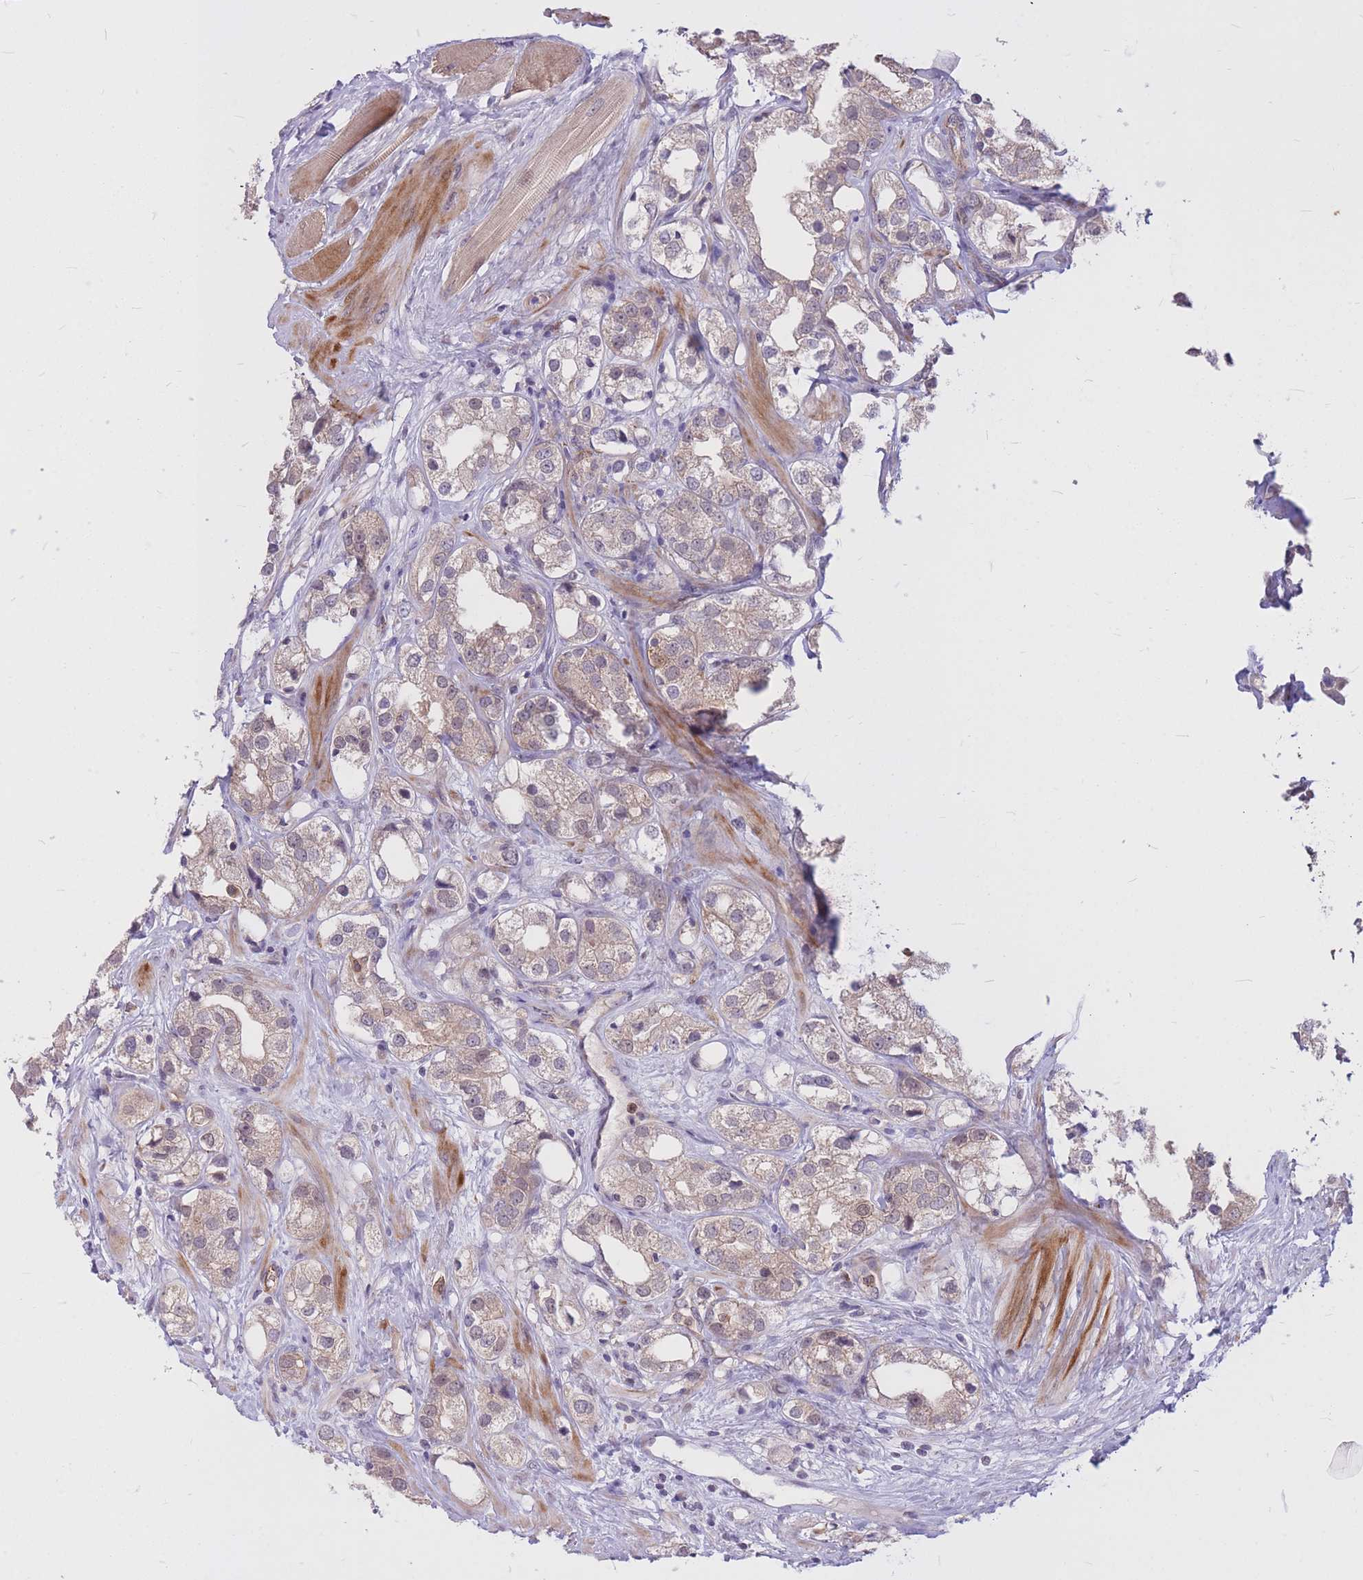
{"staining": {"intensity": "weak", "quantity": "25%-75%", "location": "cytoplasmic/membranous"}, "tissue": "prostate cancer", "cell_type": "Tumor cells", "image_type": "cancer", "snomed": [{"axis": "morphology", "description": "Adenocarcinoma, NOS"}, {"axis": "topography", "description": "Prostate"}], "caption": "Tumor cells show weak cytoplasmic/membranous expression in approximately 25%-75% of cells in adenocarcinoma (prostate).", "gene": "TCF20", "patient": {"sex": "male", "age": 79}}